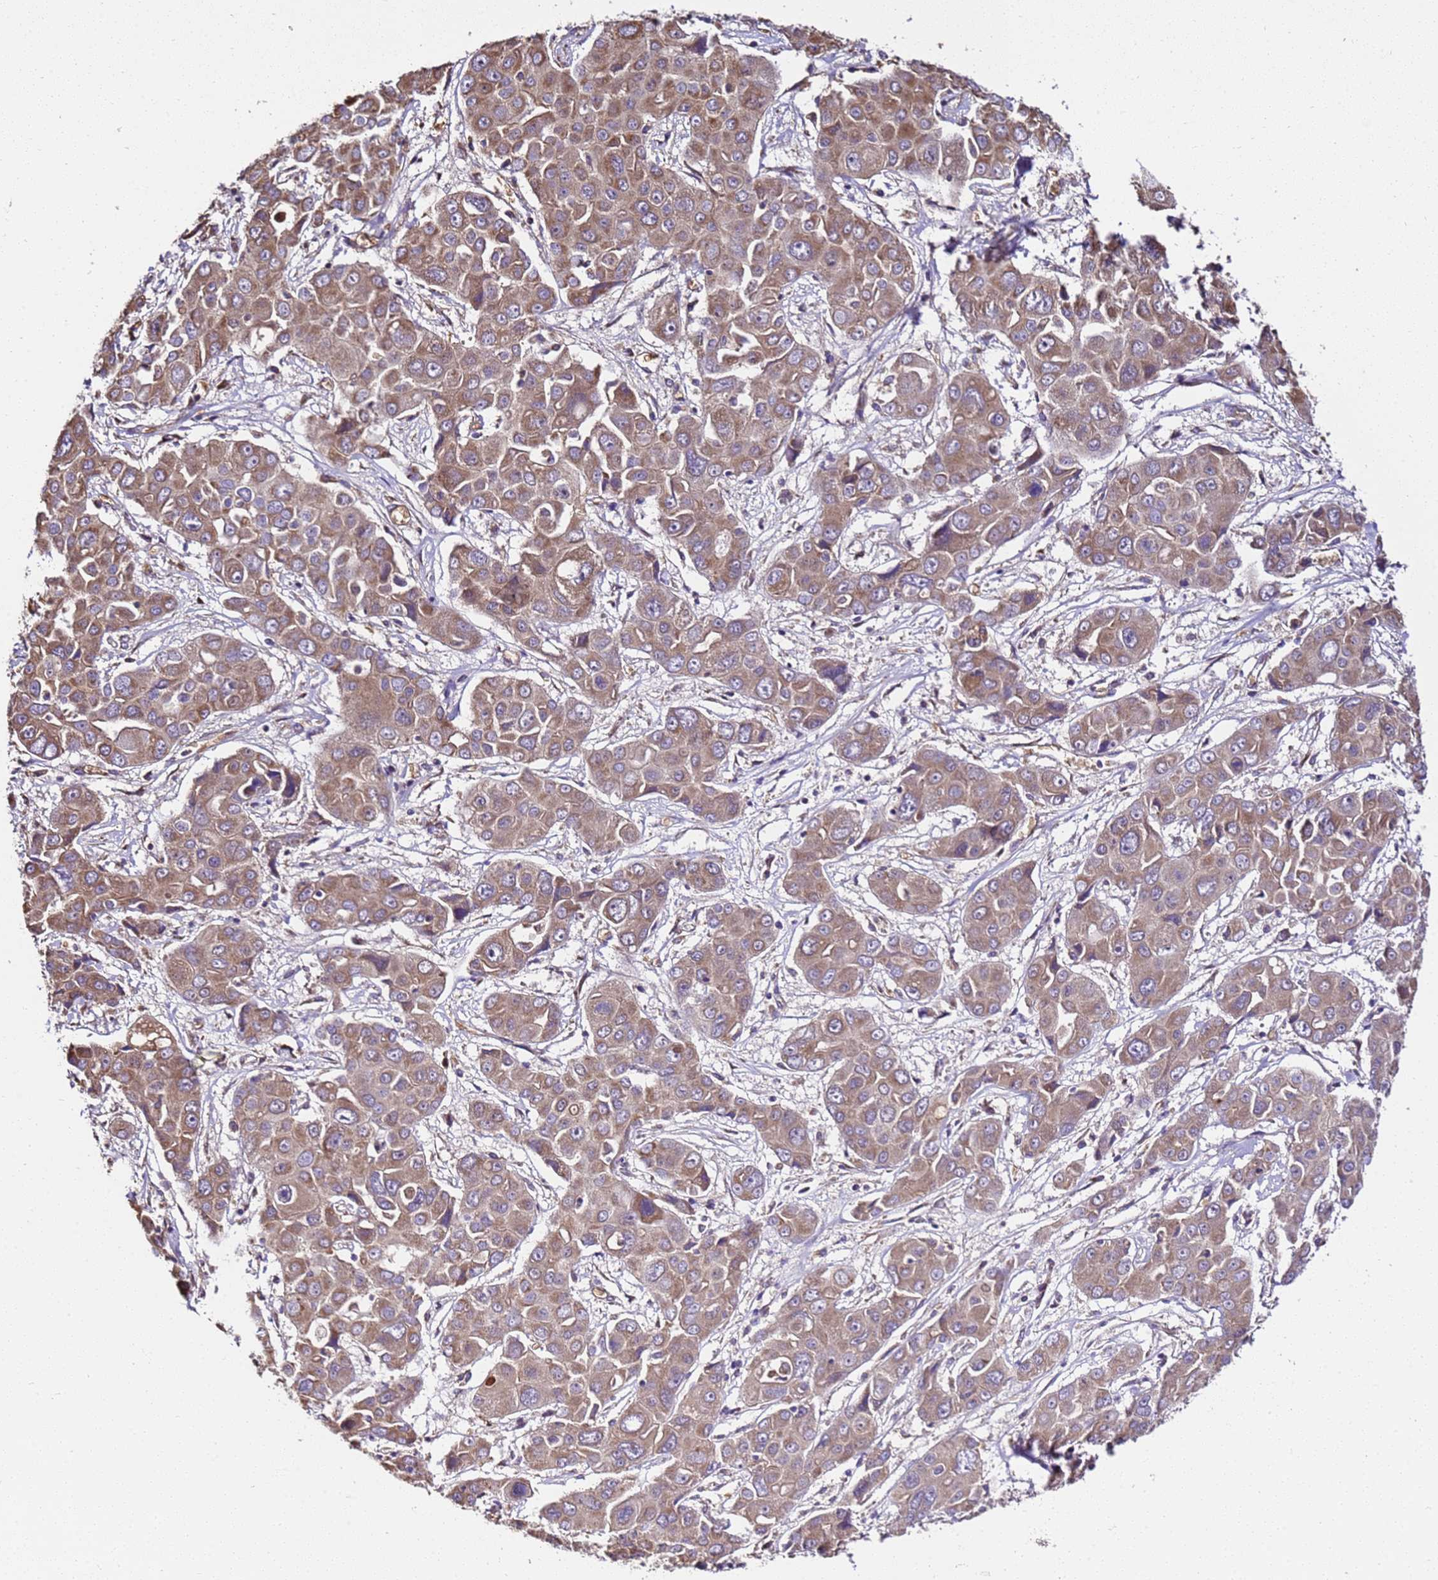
{"staining": {"intensity": "moderate", "quantity": ">75%", "location": "cytoplasmic/membranous"}, "tissue": "liver cancer", "cell_type": "Tumor cells", "image_type": "cancer", "snomed": [{"axis": "morphology", "description": "Cholangiocarcinoma"}, {"axis": "topography", "description": "Liver"}], "caption": "Brown immunohistochemical staining in liver cancer exhibits moderate cytoplasmic/membranous positivity in approximately >75% of tumor cells.", "gene": "LRRIQ1", "patient": {"sex": "male", "age": 67}}